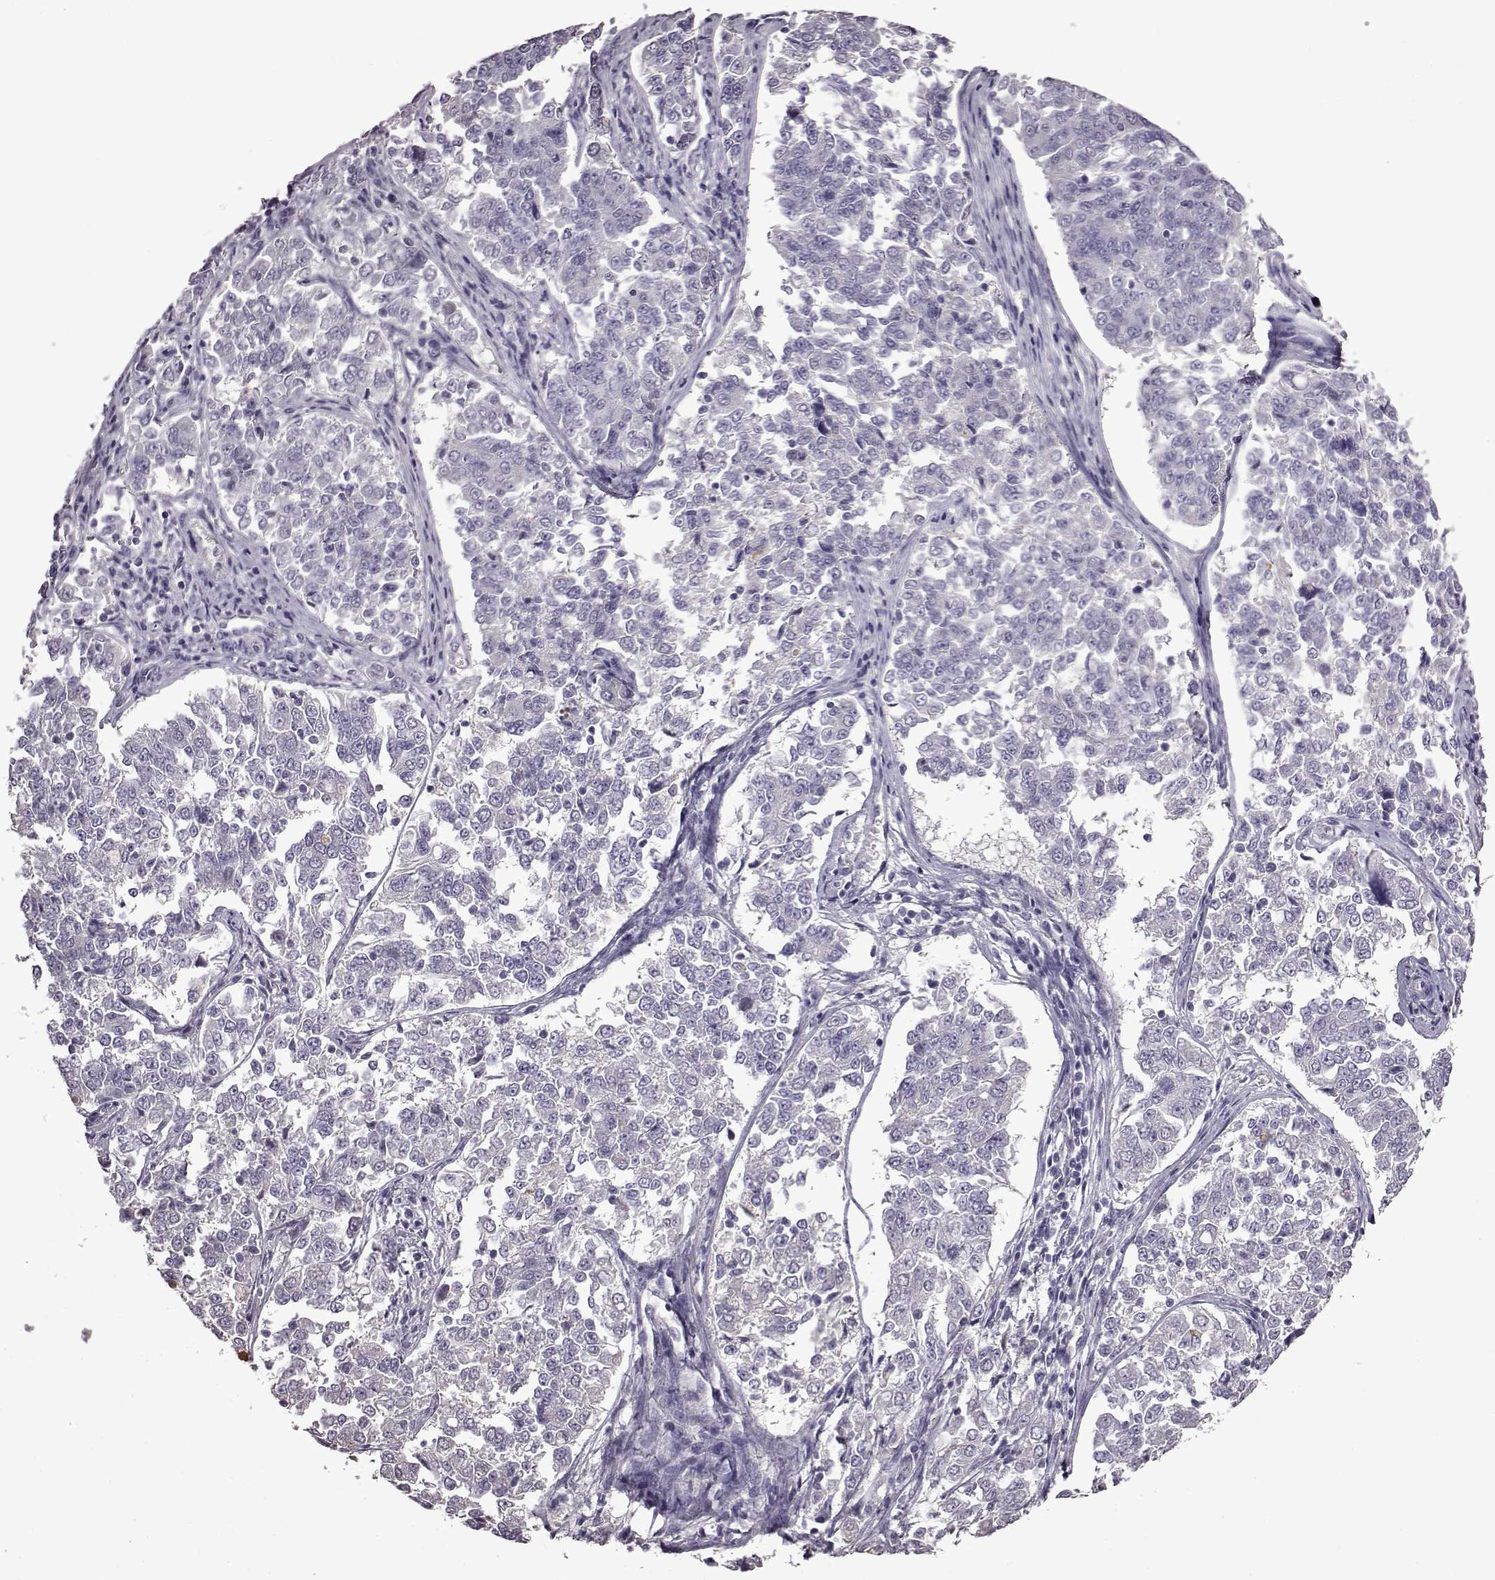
{"staining": {"intensity": "negative", "quantity": "none", "location": "none"}, "tissue": "endometrial cancer", "cell_type": "Tumor cells", "image_type": "cancer", "snomed": [{"axis": "morphology", "description": "Adenocarcinoma, NOS"}, {"axis": "topography", "description": "Endometrium"}], "caption": "Tumor cells show no significant expression in endometrial cancer (adenocarcinoma).", "gene": "EDDM3B", "patient": {"sex": "female", "age": 43}}